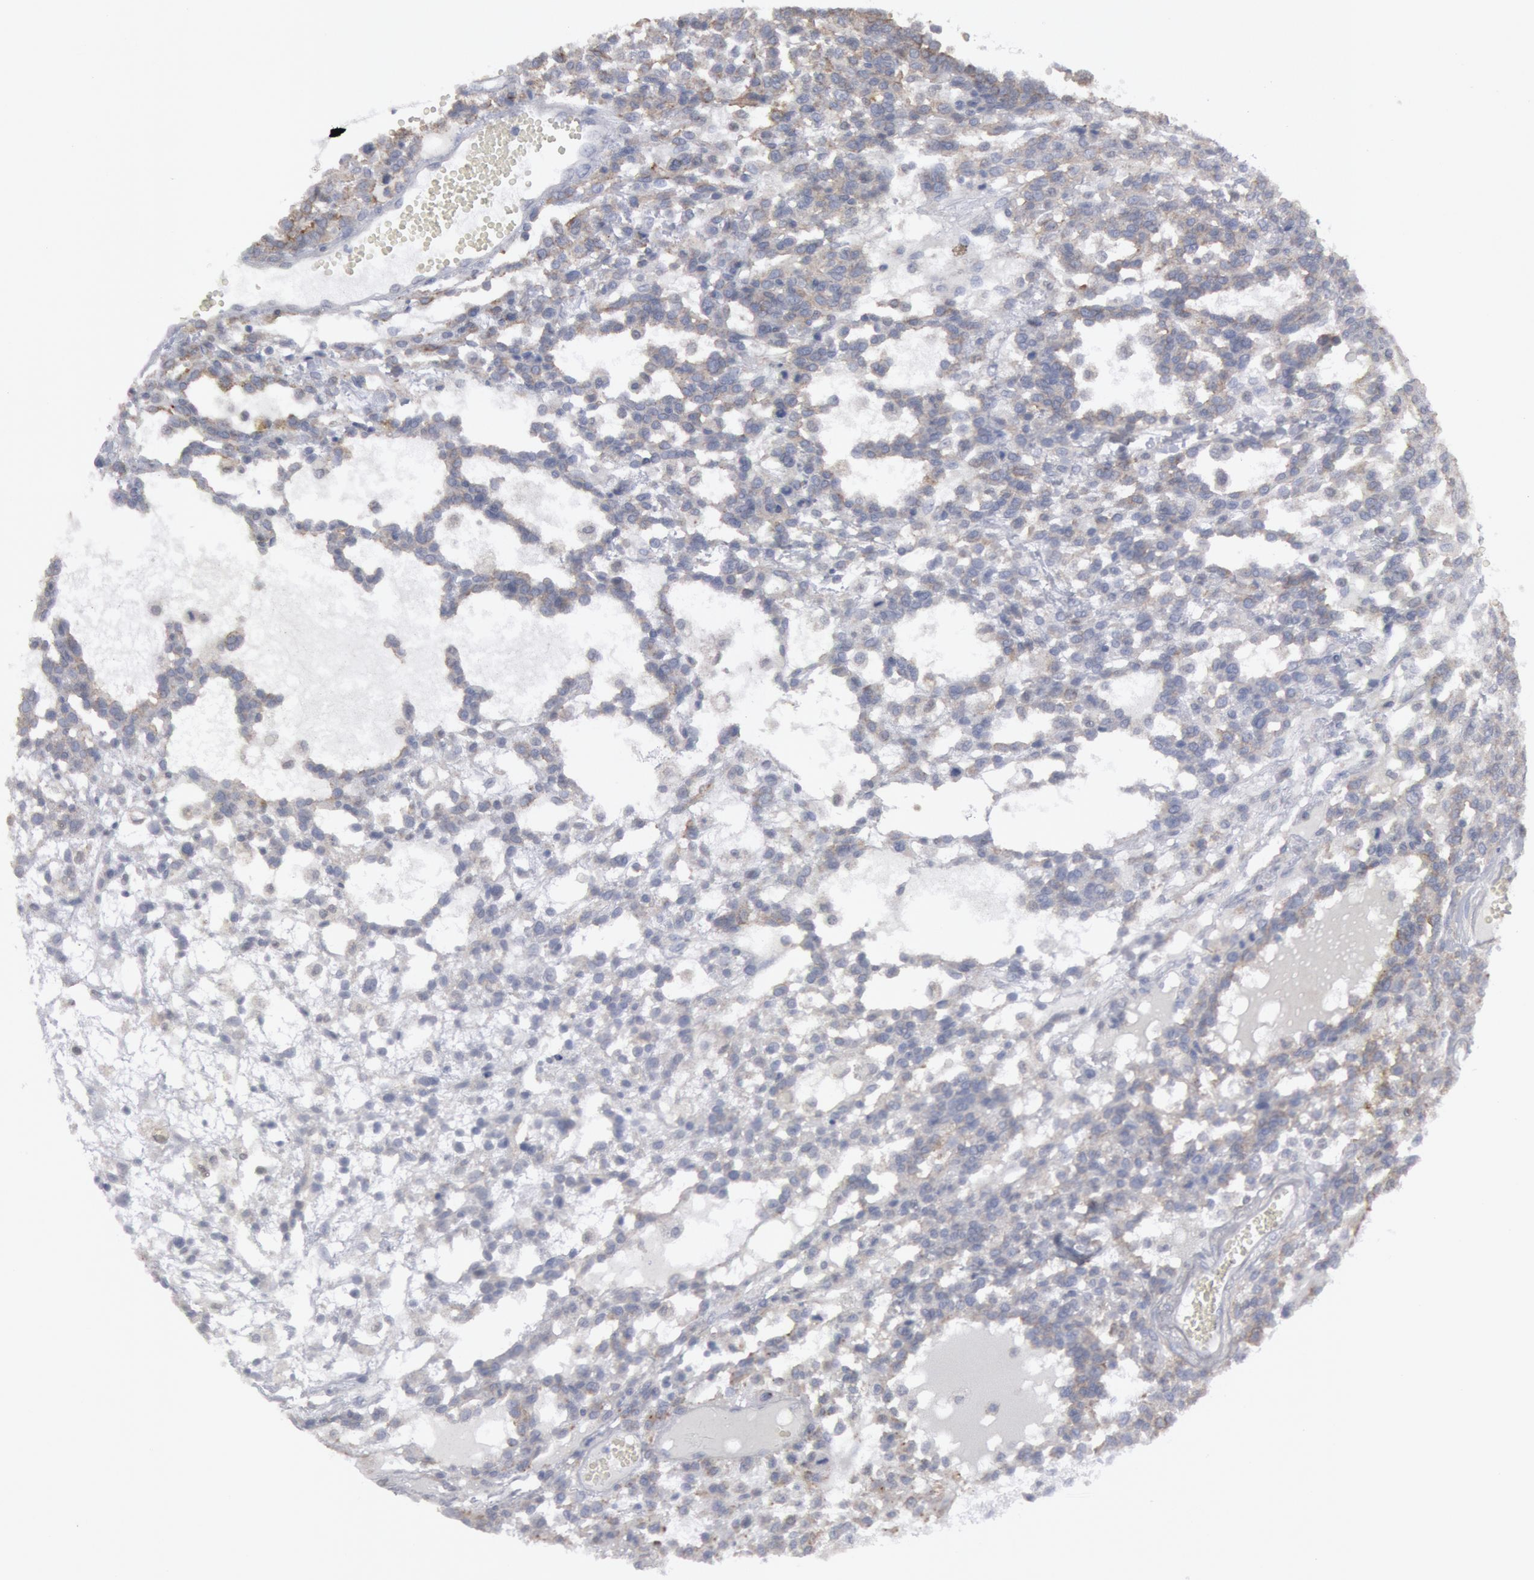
{"staining": {"intensity": "weak", "quantity": "25%-75%", "location": "cytoplasmic/membranous"}, "tissue": "glioma", "cell_type": "Tumor cells", "image_type": "cancer", "snomed": [{"axis": "morphology", "description": "Glioma, malignant, High grade"}, {"axis": "topography", "description": "Brain"}], "caption": "Glioma tissue shows weak cytoplasmic/membranous staining in approximately 25%-75% of tumor cells, visualized by immunohistochemistry. The staining was performed using DAB to visualize the protein expression in brown, while the nuclei were stained in blue with hematoxylin (Magnification: 20x).", "gene": "DMC1", "patient": {"sex": "male", "age": 66}}